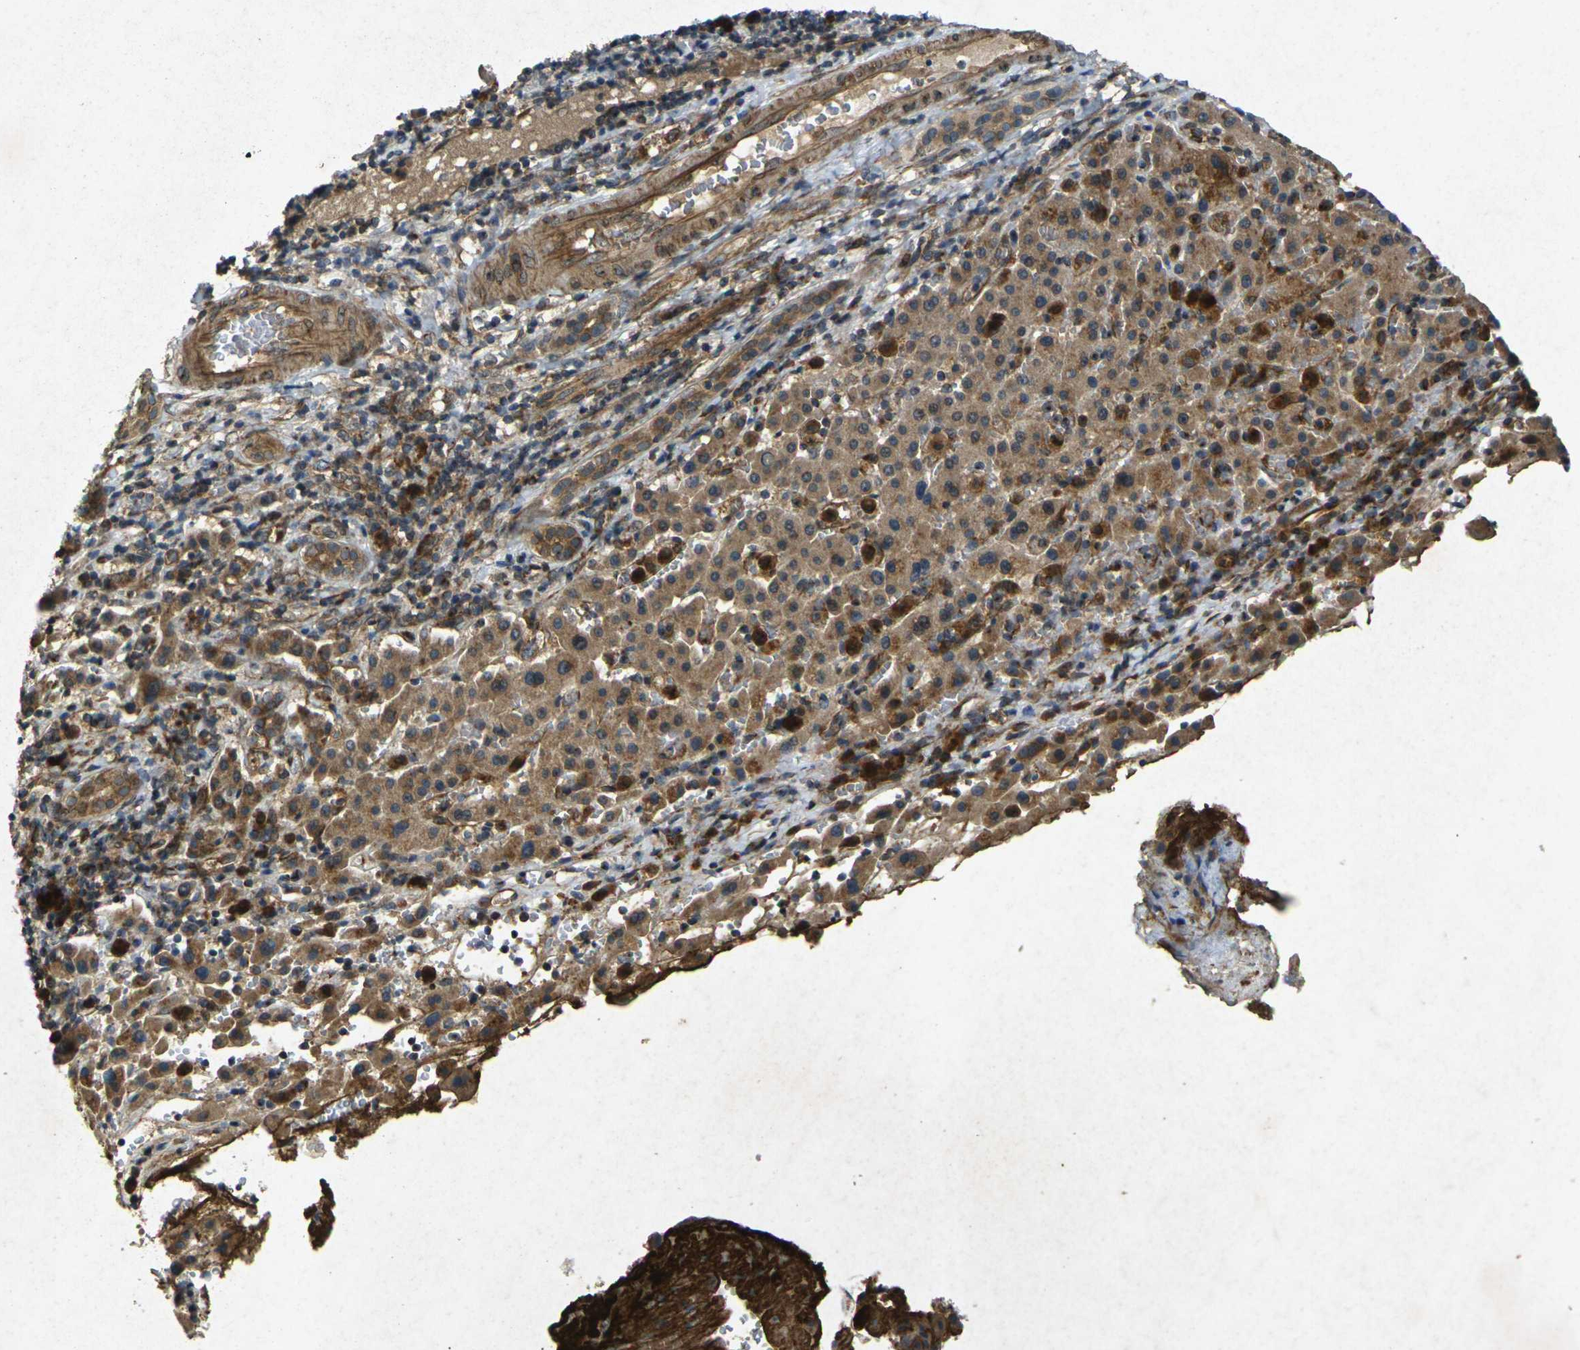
{"staining": {"intensity": "moderate", "quantity": ">75%", "location": "cytoplasmic/membranous"}, "tissue": "liver cancer", "cell_type": "Tumor cells", "image_type": "cancer", "snomed": [{"axis": "morphology", "description": "Cholangiocarcinoma"}, {"axis": "topography", "description": "Liver"}], "caption": "A brown stain labels moderate cytoplasmic/membranous positivity of a protein in liver cholangiocarcinoma tumor cells.", "gene": "RGMA", "patient": {"sex": "male", "age": 57}}